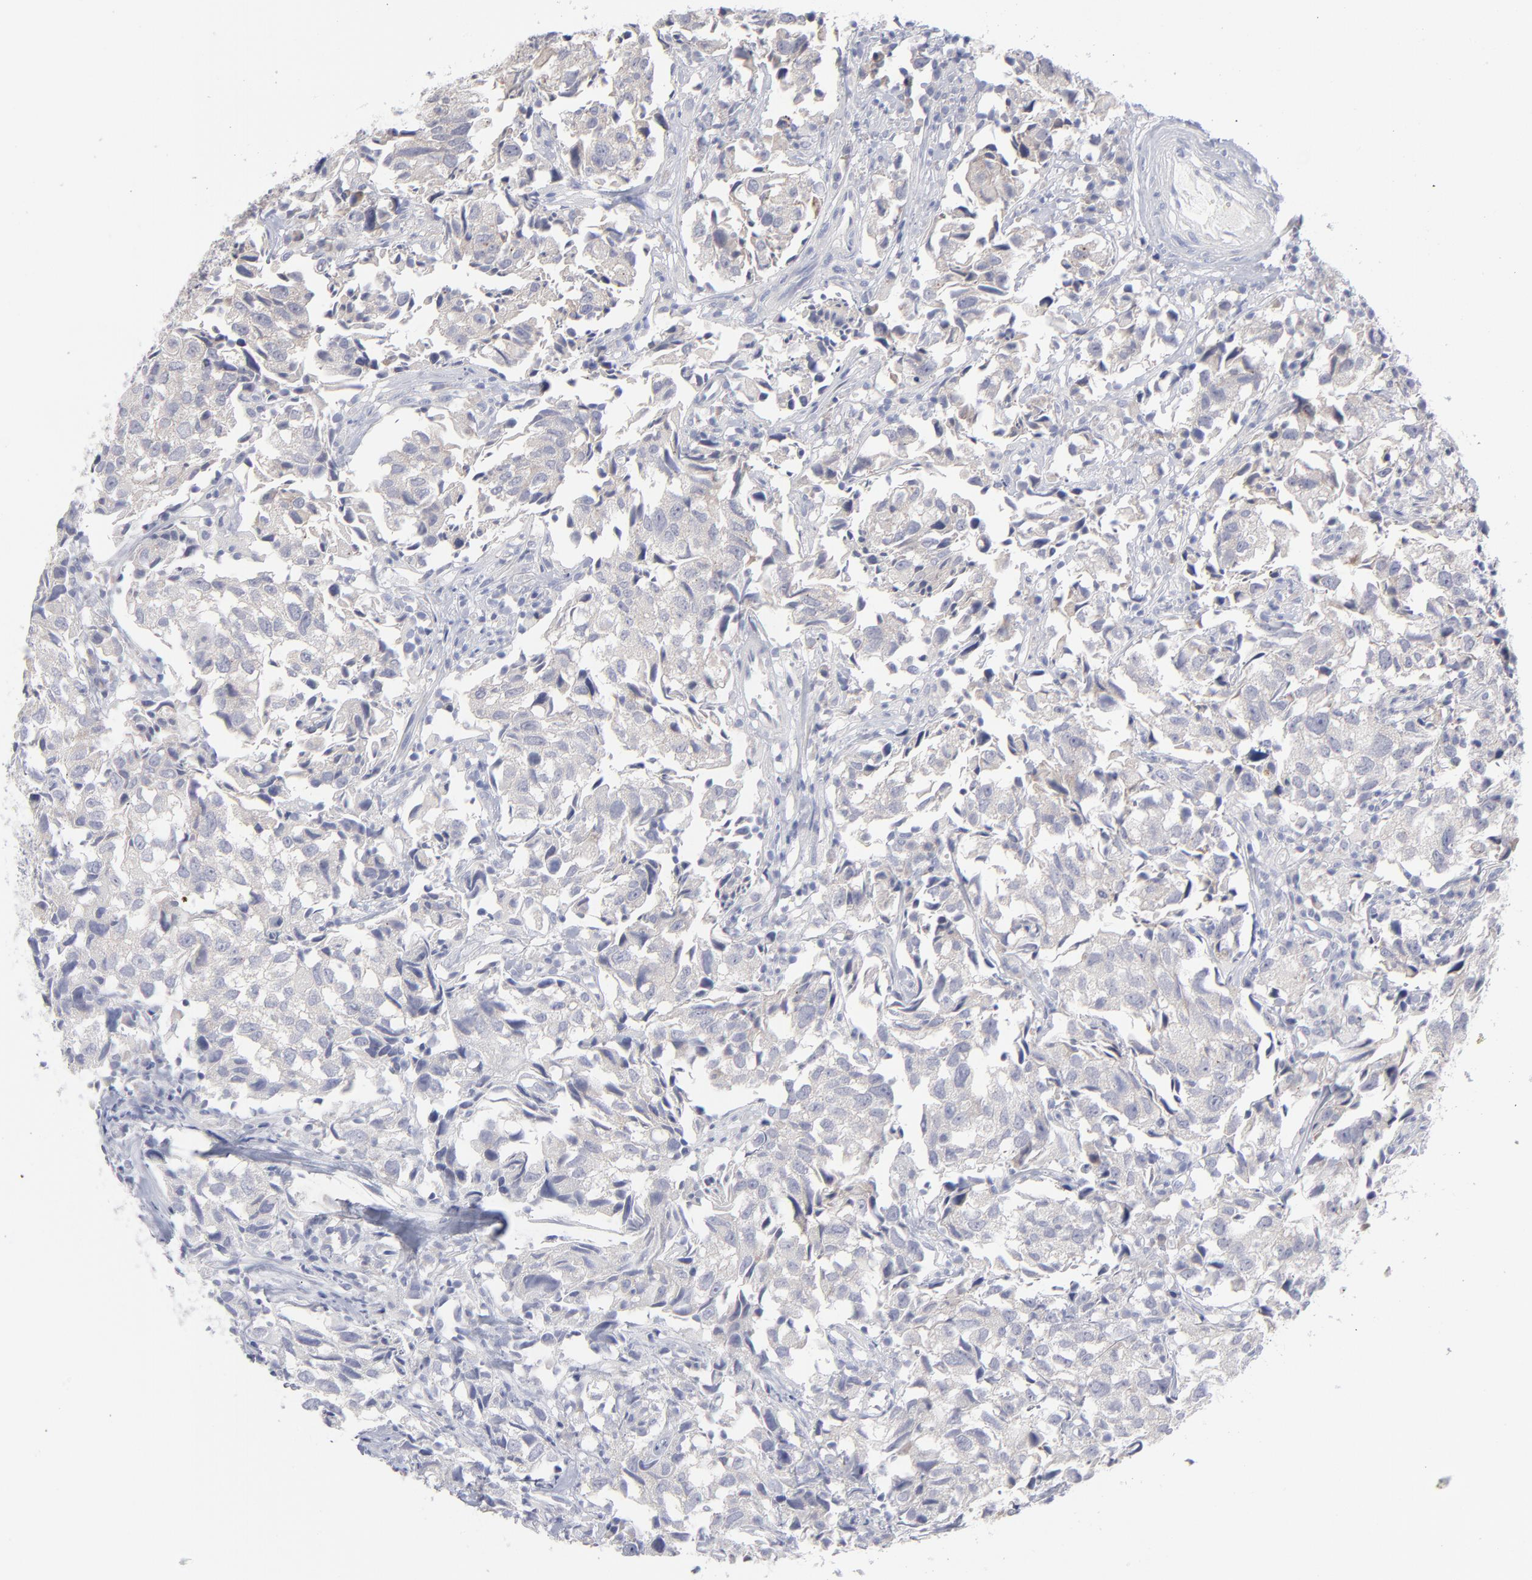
{"staining": {"intensity": "negative", "quantity": "none", "location": "none"}, "tissue": "urothelial cancer", "cell_type": "Tumor cells", "image_type": "cancer", "snomed": [{"axis": "morphology", "description": "Urothelial carcinoma, High grade"}, {"axis": "topography", "description": "Urinary bladder"}], "caption": "Photomicrograph shows no protein positivity in tumor cells of high-grade urothelial carcinoma tissue.", "gene": "RPS24", "patient": {"sex": "female", "age": 75}}